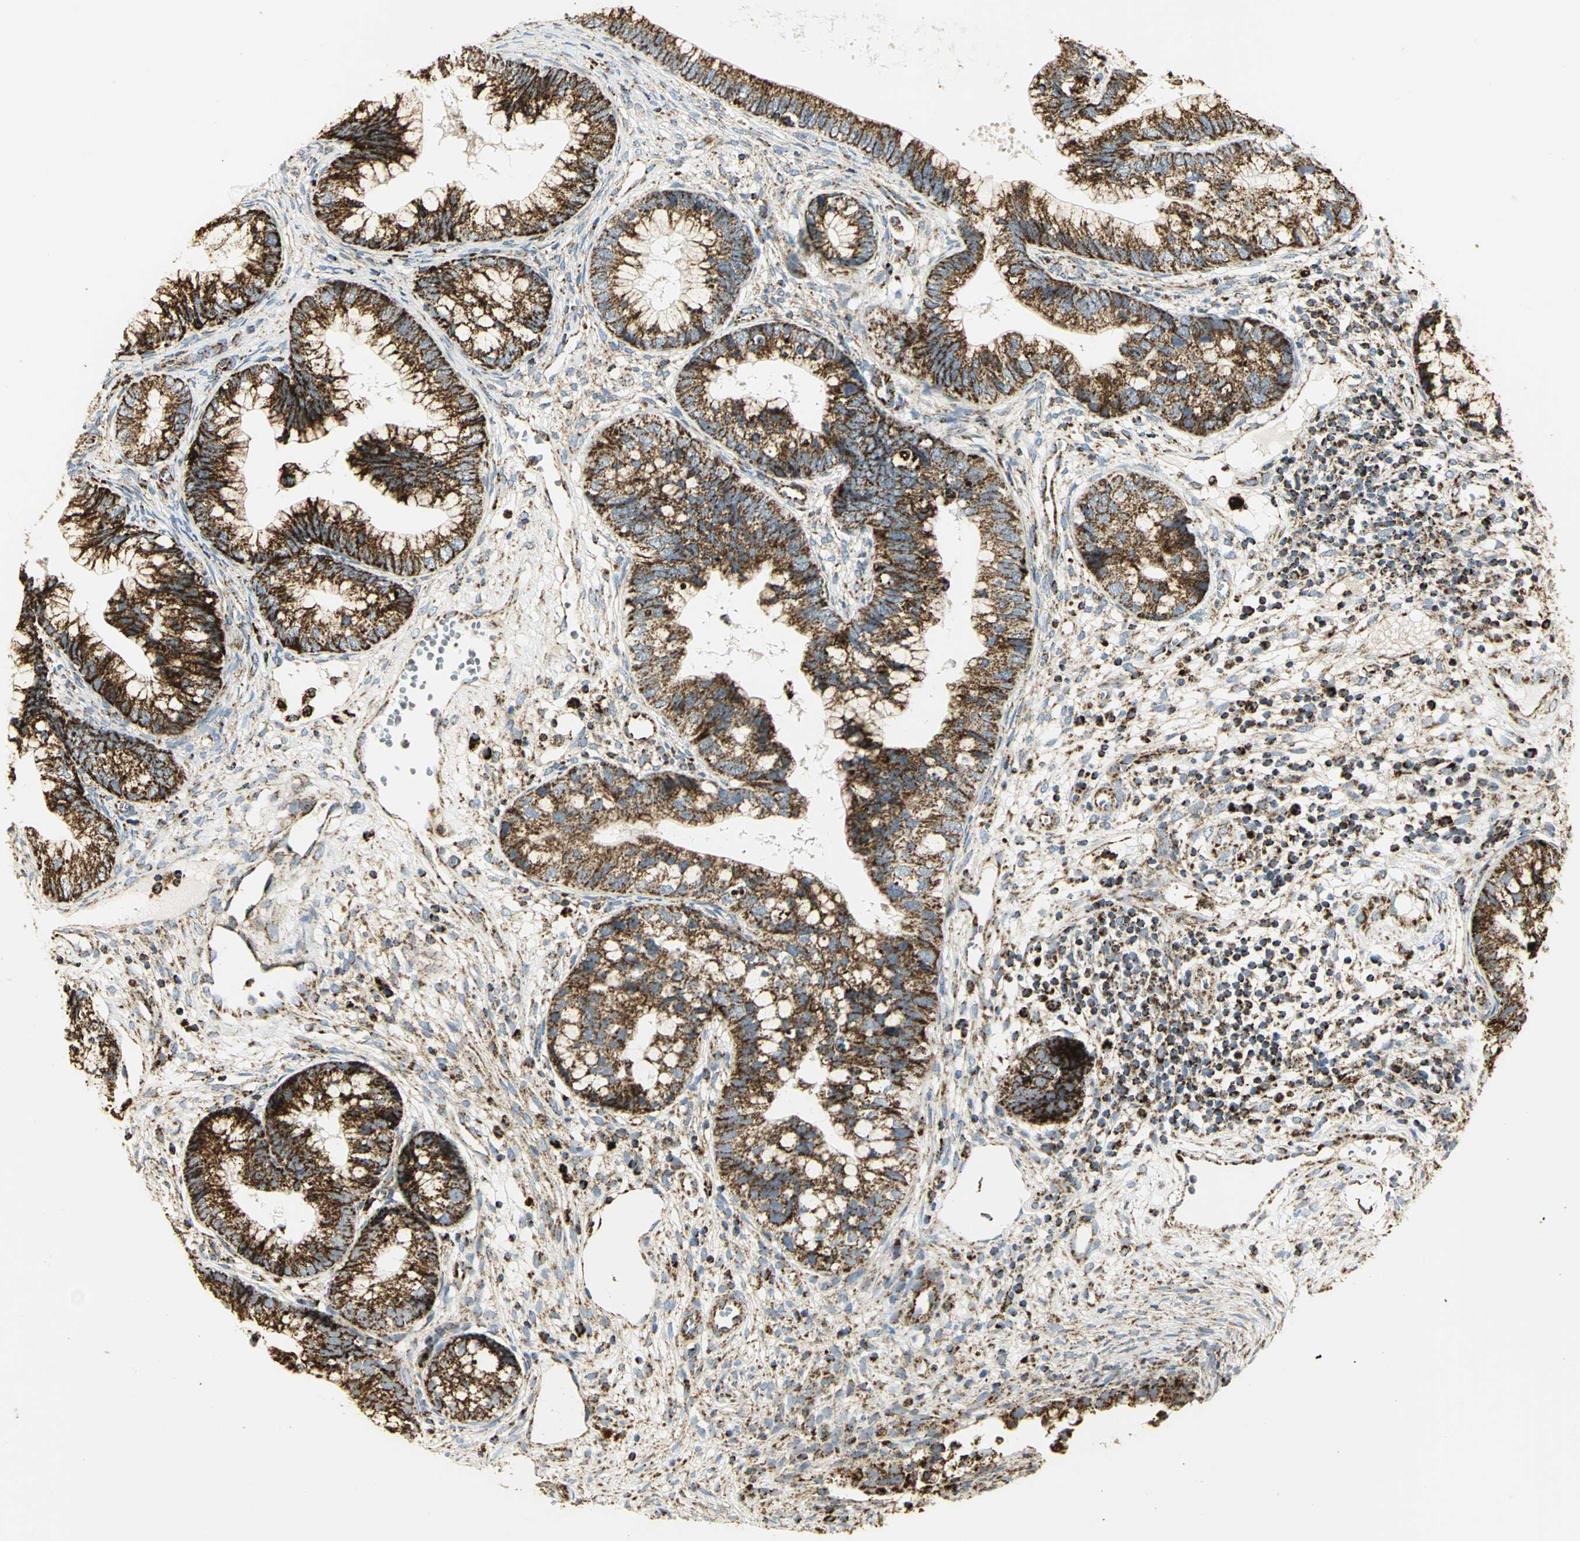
{"staining": {"intensity": "strong", "quantity": ">75%", "location": "cytoplasmic/membranous"}, "tissue": "cervical cancer", "cell_type": "Tumor cells", "image_type": "cancer", "snomed": [{"axis": "morphology", "description": "Adenocarcinoma, NOS"}, {"axis": "topography", "description": "Cervix"}], "caption": "Approximately >75% of tumor cells in human cervical cancer (adenocarcinoma) display strong cytoplasmic/membranous protein expression as visualized by brown immunohistochemical staining.", "gene": "VDAC1", "patient": {"sex": "female", "age": 44}}